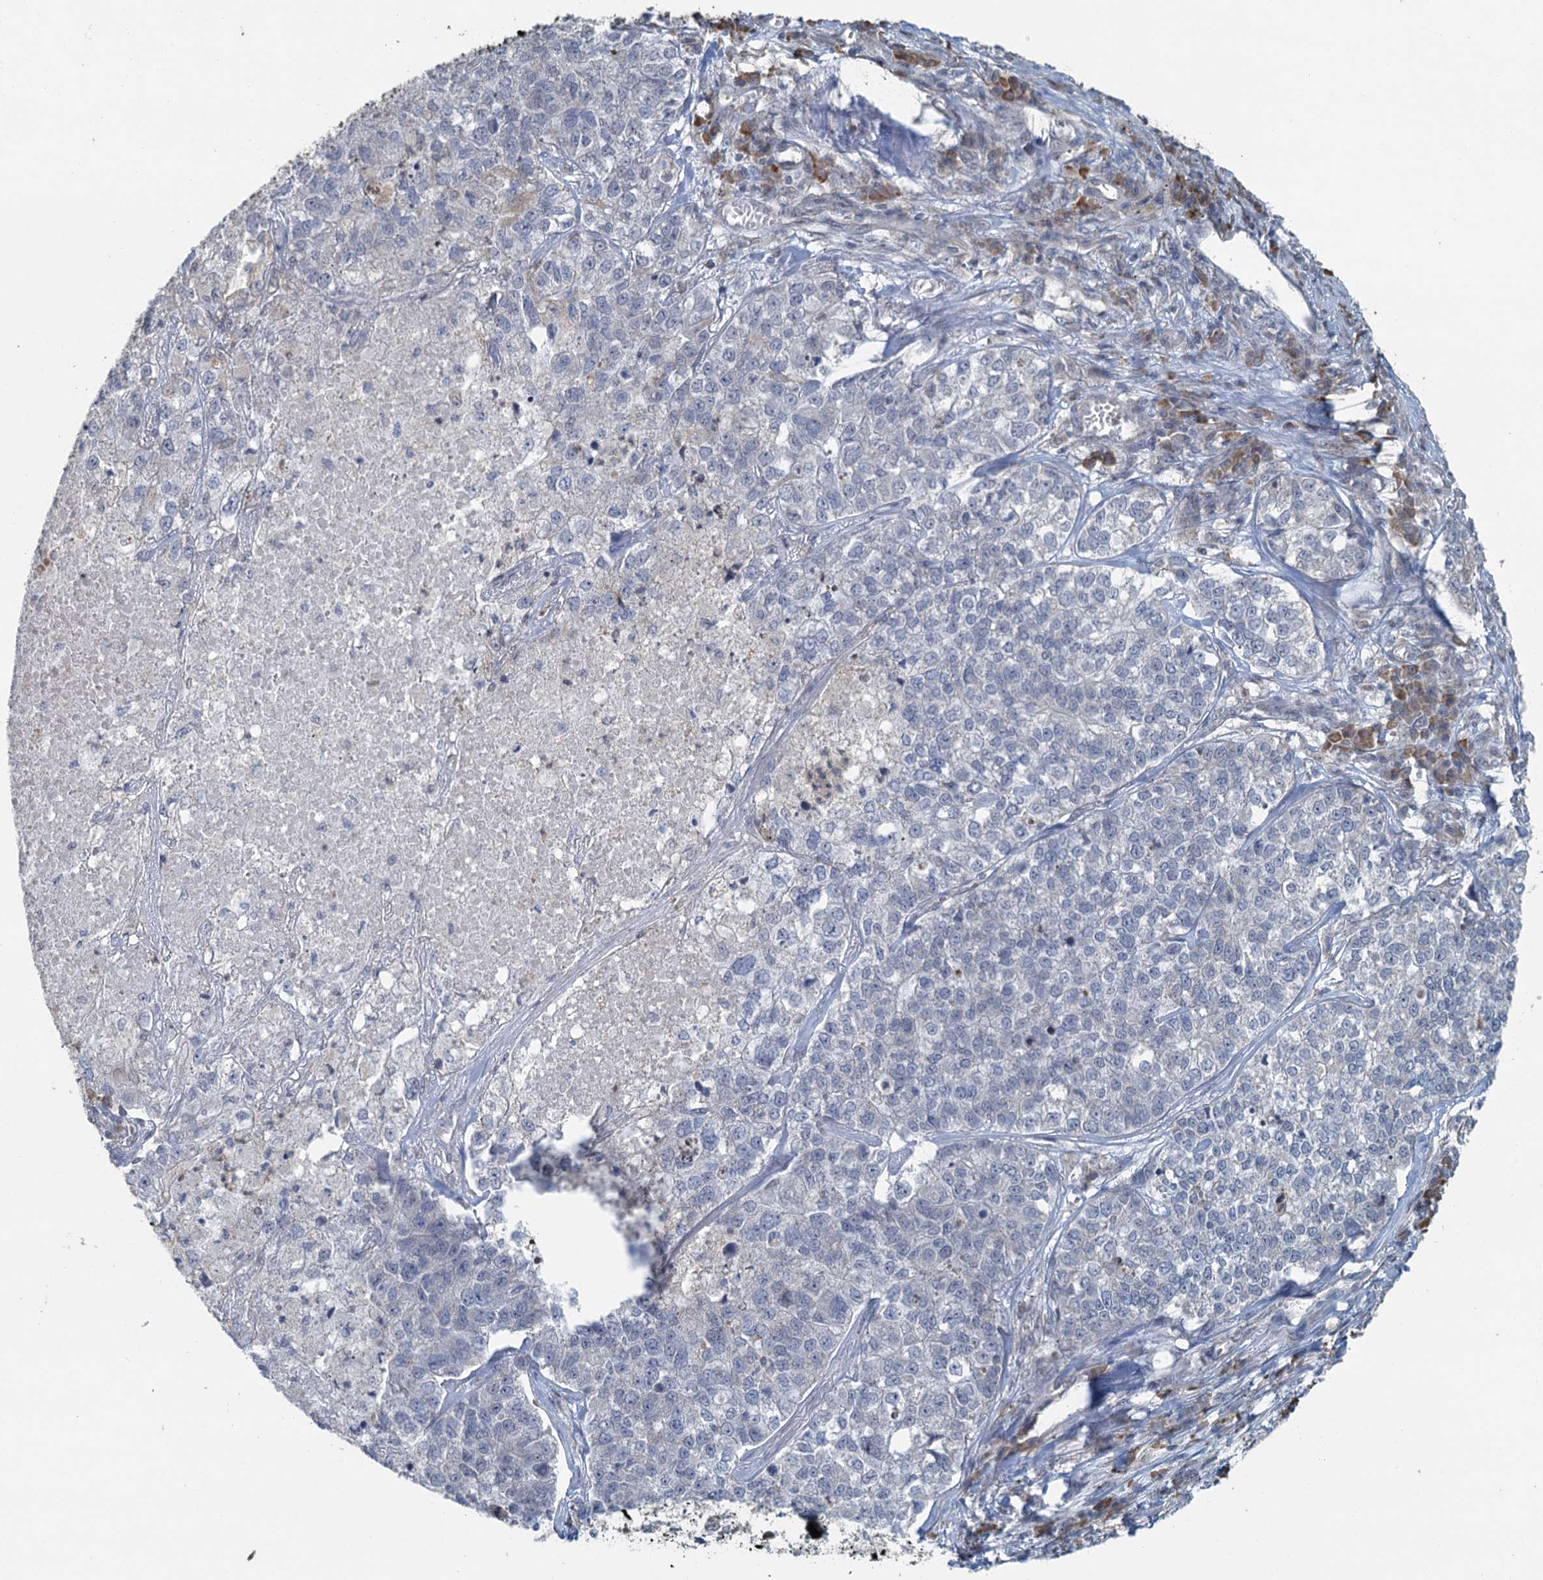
{"staining": {"intensity": "negative", "quantity": "none", "location": "none"}, "tissue": "lung cancer", "cell_type": "Tumor cells", "image_type": "cancer", "snomed": [{"axis": "morphology", "description": "Adenocarcinoma, NOS"}, {"axis": "topography", "description": "Lung"}], "caption": "Immunohistochemistry of lung cancer displays no expression in tumor cells. (DAB immunohistochemistry (IHC), high magnification).", "gene": "TEX35", "patient": {"sex": "male", "age": 49}}